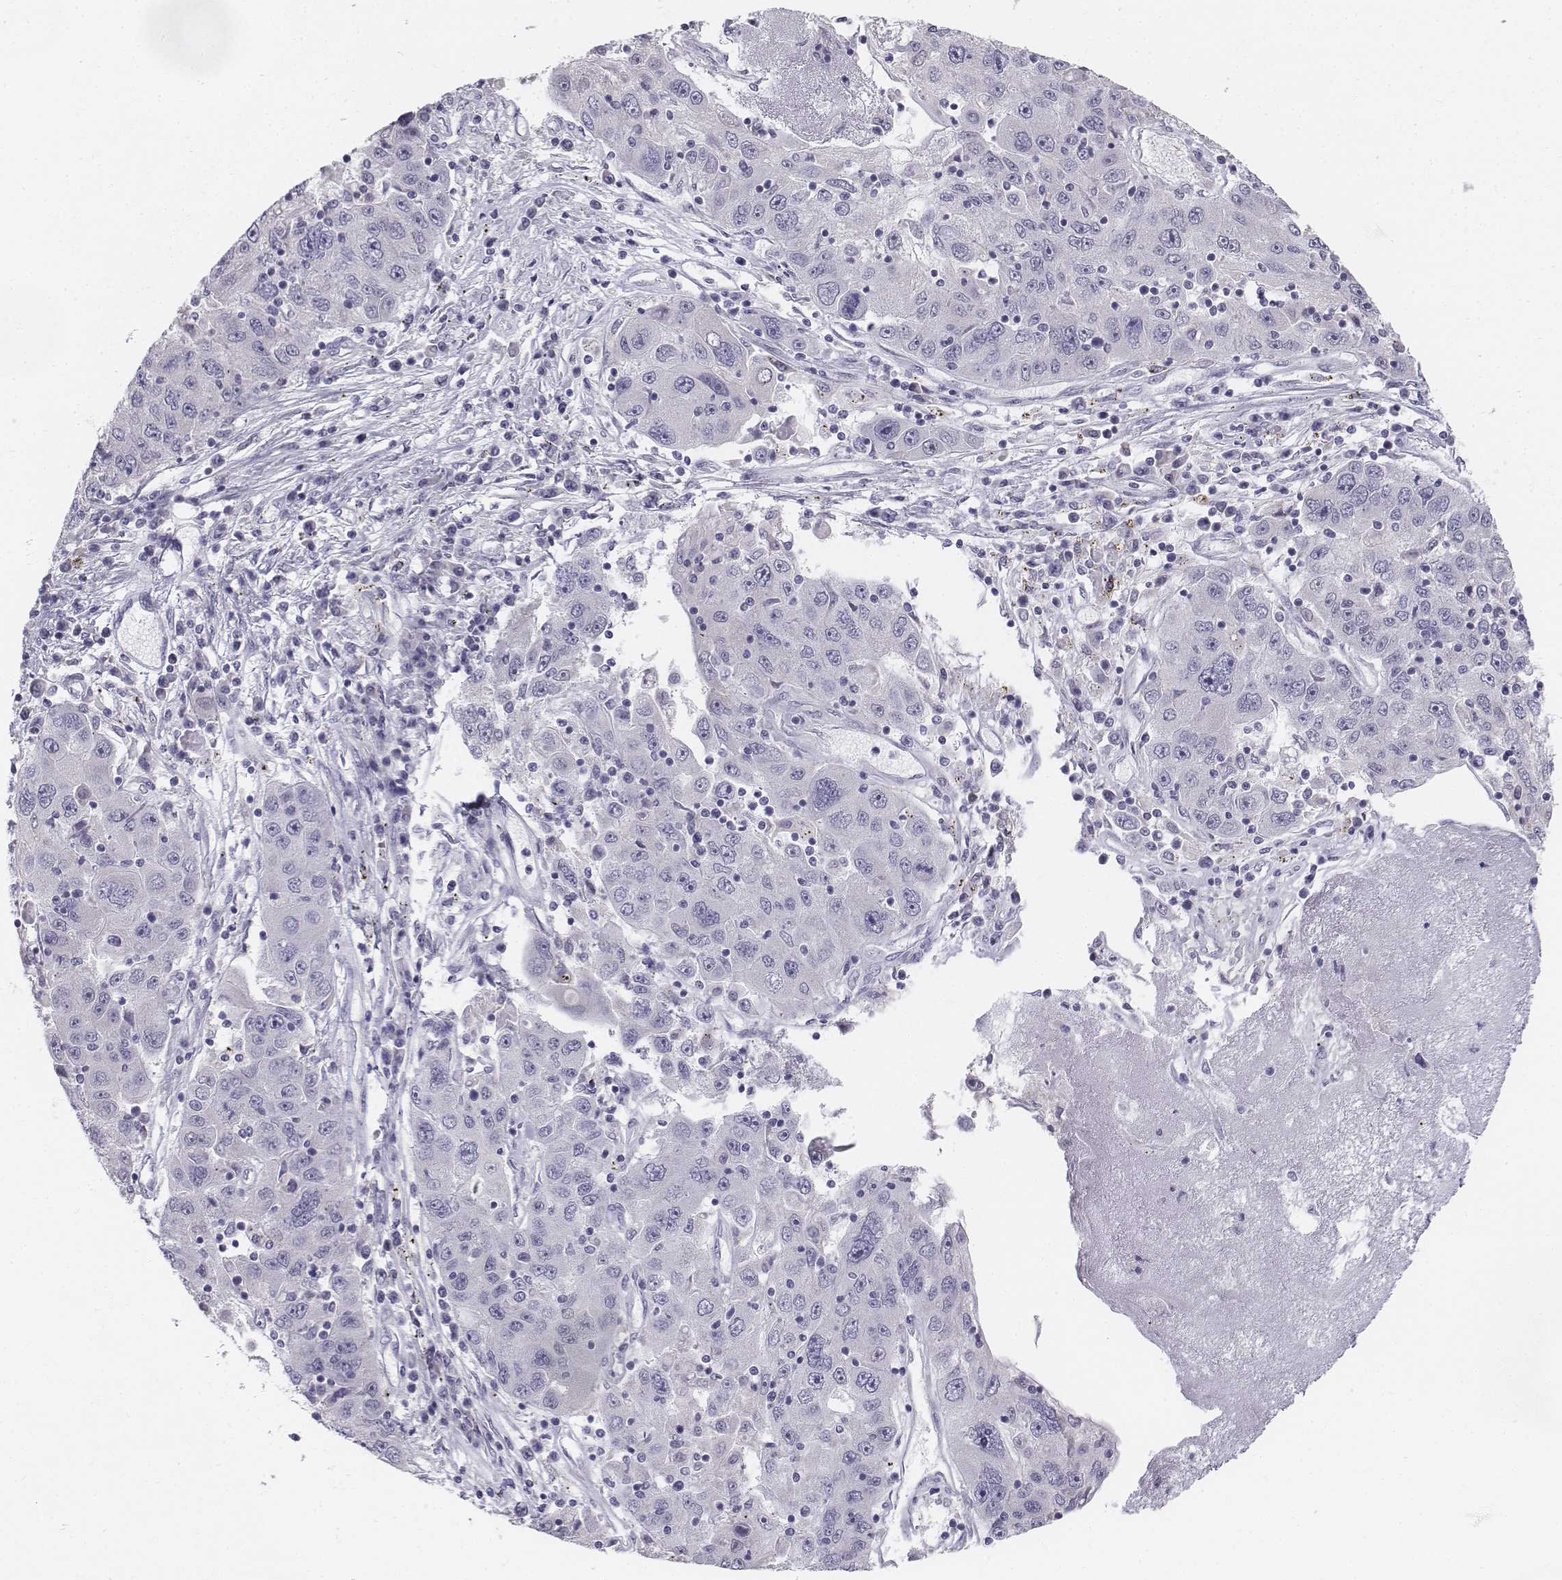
{"staining": {"intensity": "negative", "quantity": "none", "location": "none"}, "tissue": "stomach cancer", "cell_type": "Tumor cells", "image_type": "cancer", "snomed": [{"axis": "morphology", "description": "Adenocarcinoma, NOS"}, {"axis": "topography", "description": "Stomach"}], "caption": "High power microscopy micrograph of an IHC histopathology image of stomach adenocarcinoma, revealing no significant staining in tumor cells. (DAB (3,3'-diaminobenzidine) IHC, high magnification).", "gene": "PENK", "patient": {"sex": "male", "age": 56}}